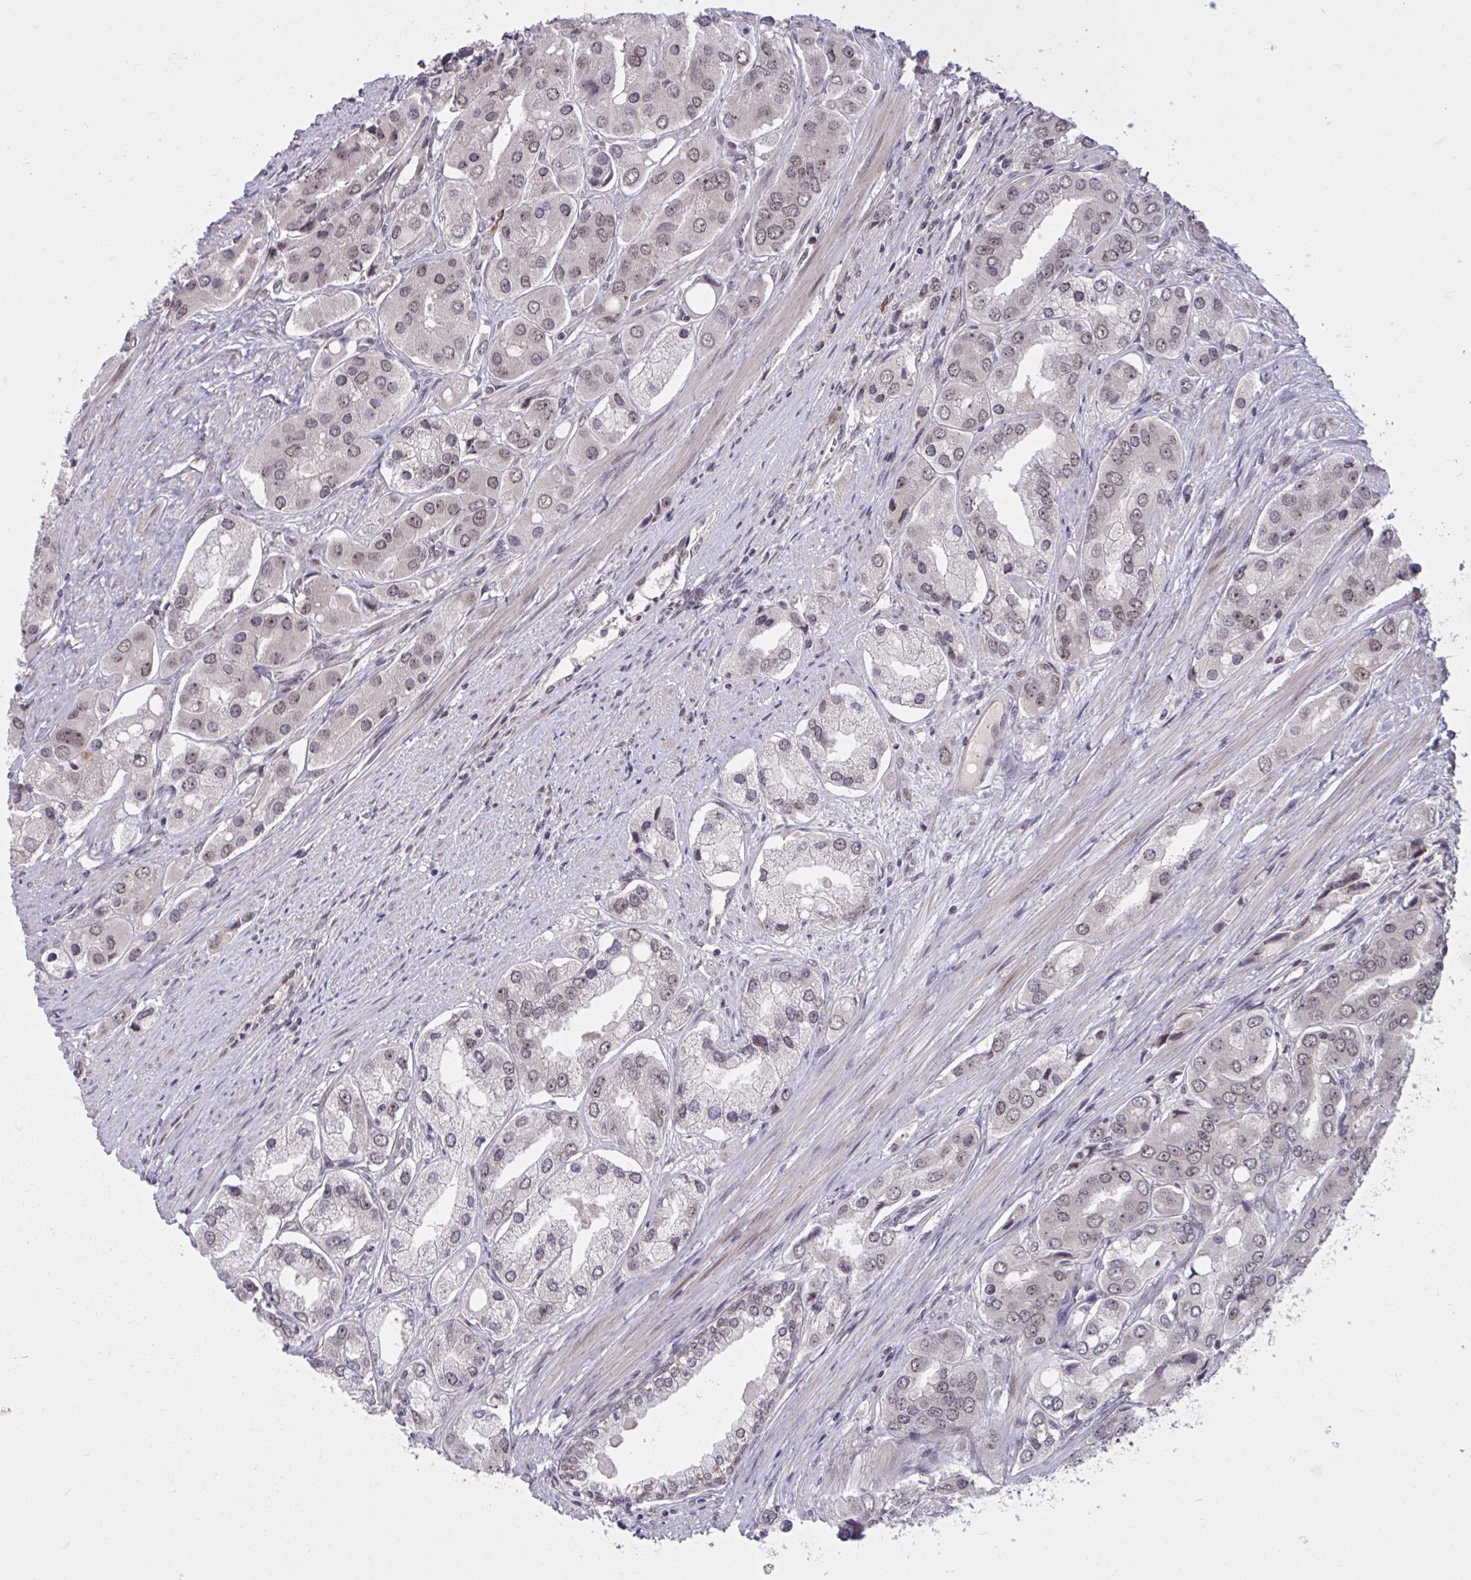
{"staining": {"intensity": "weak", "quantity": ">75%", "location": "nuclear"}, "tissue": "prostate cancer", "cell_type": "Tumor cells", "image_type": "cancer", "snomed": [{"axis": "morphology", "description": "Adenocarcinoma, Low grade"}, {"axis": "topography", "description": "Prostate"}], "caption": "High-power microscopy captured an immunohistochemistry photomicrograph of prostate low-grade adenocarcinoma, revealing weak nuclear staining in about >75% of tumor cells.", "gene": "ZNF414", "patient": {"sex": "male", "age": 69}}